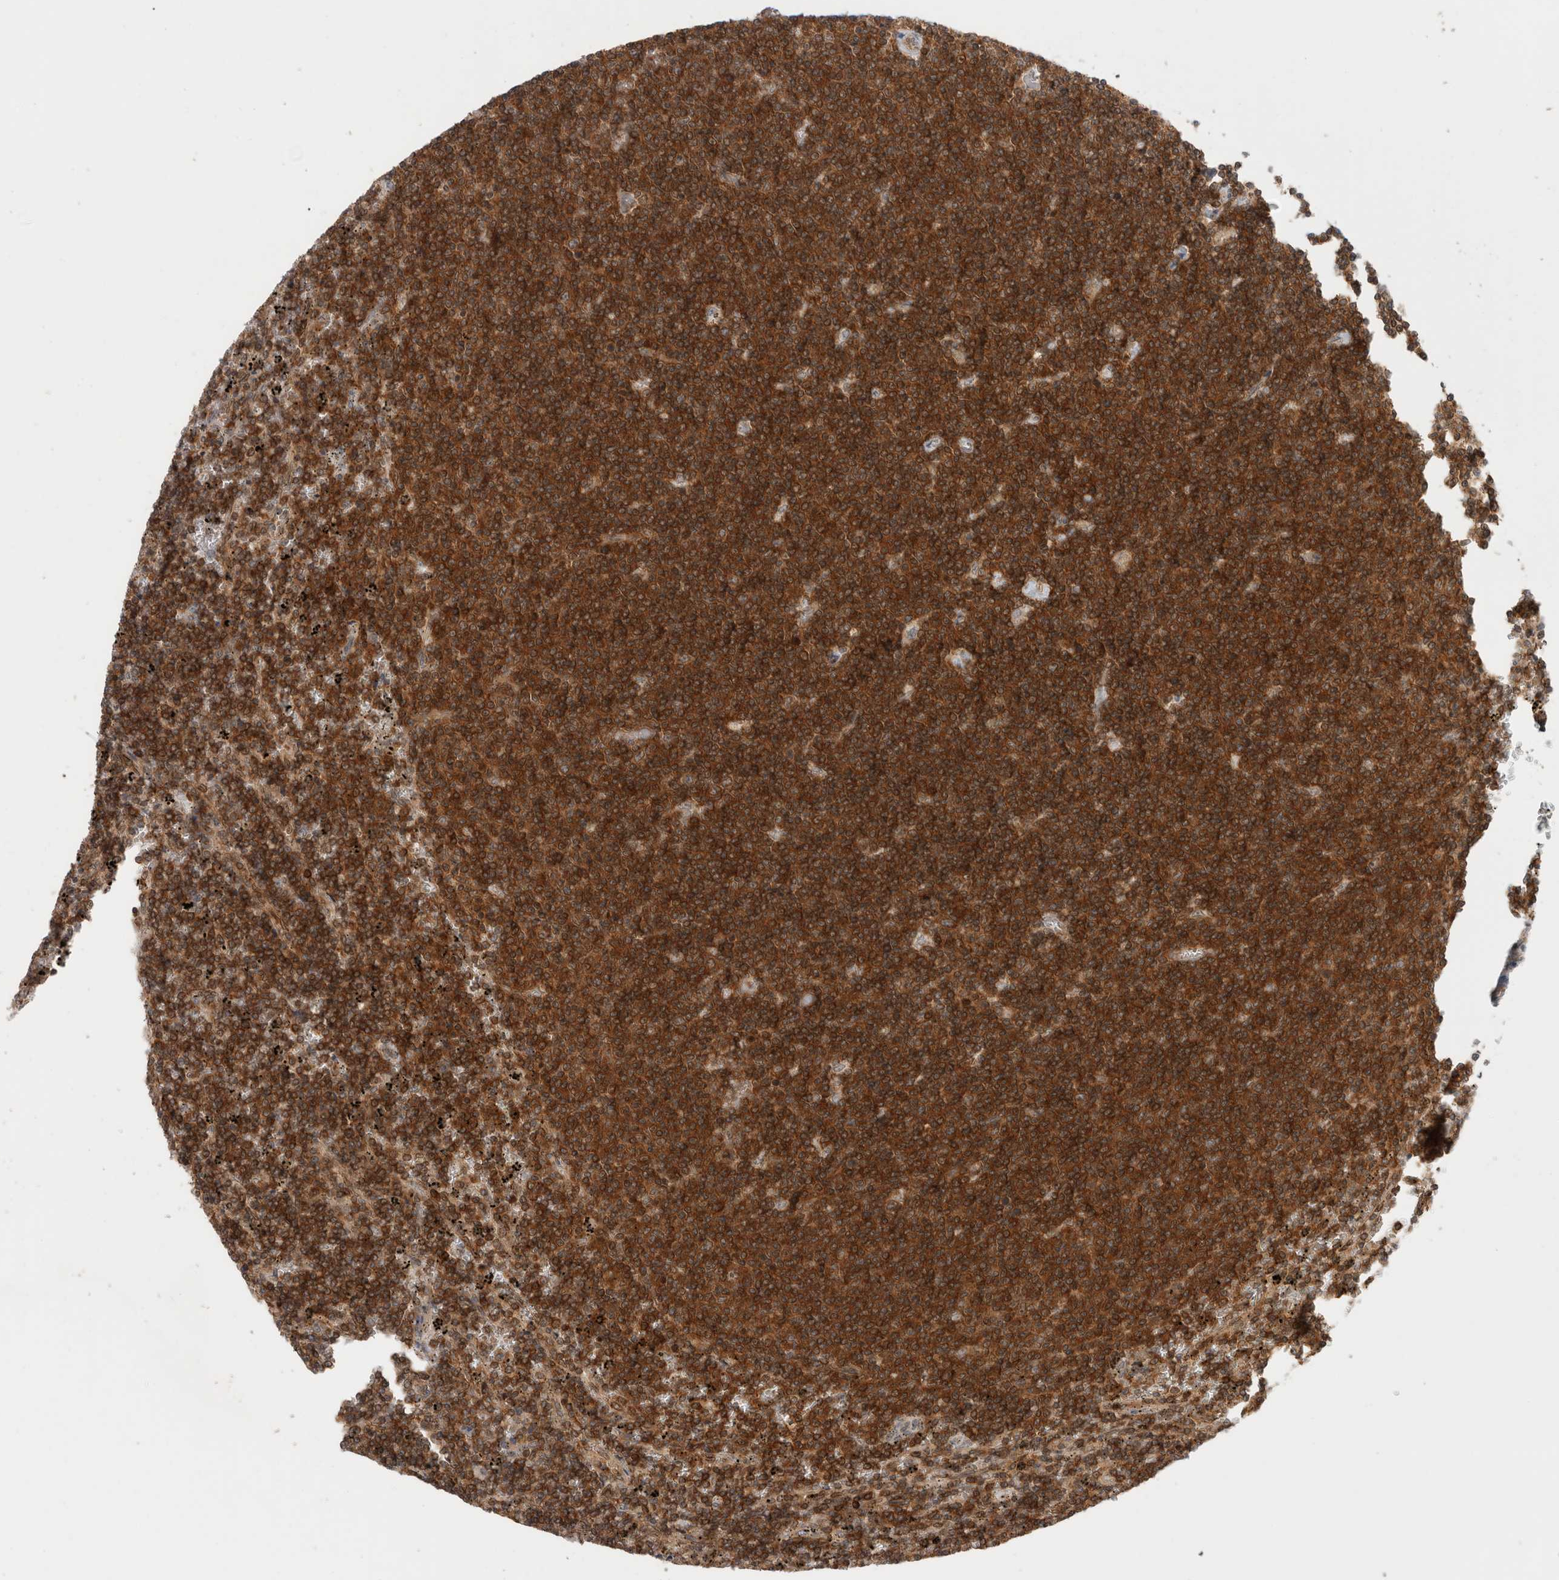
{"staining": {"intensity": "strong", "quantity": ">75%", "location": "cytoplasmic/membranous"}, "tissue": "lymphoma", "cell_type": "Tumor cells", "image_type": "cancer", "snomed": [{"axis": "morphology", "description": "Malignant lymphoma, non-Hodgkin's type, Low grade"}, {"axis": "topography", "description": "Spleen"}], "caption": "There is high levels of strong cytoplasmic/membranous staining in tumor cells of malignant lymphoma, non-Hodgkin's type (low-grade), as demonstrated by immunohistochemical staining (brown color).", "gene": "NFKB1", "patient": {"sex": "female", "age": 50}}